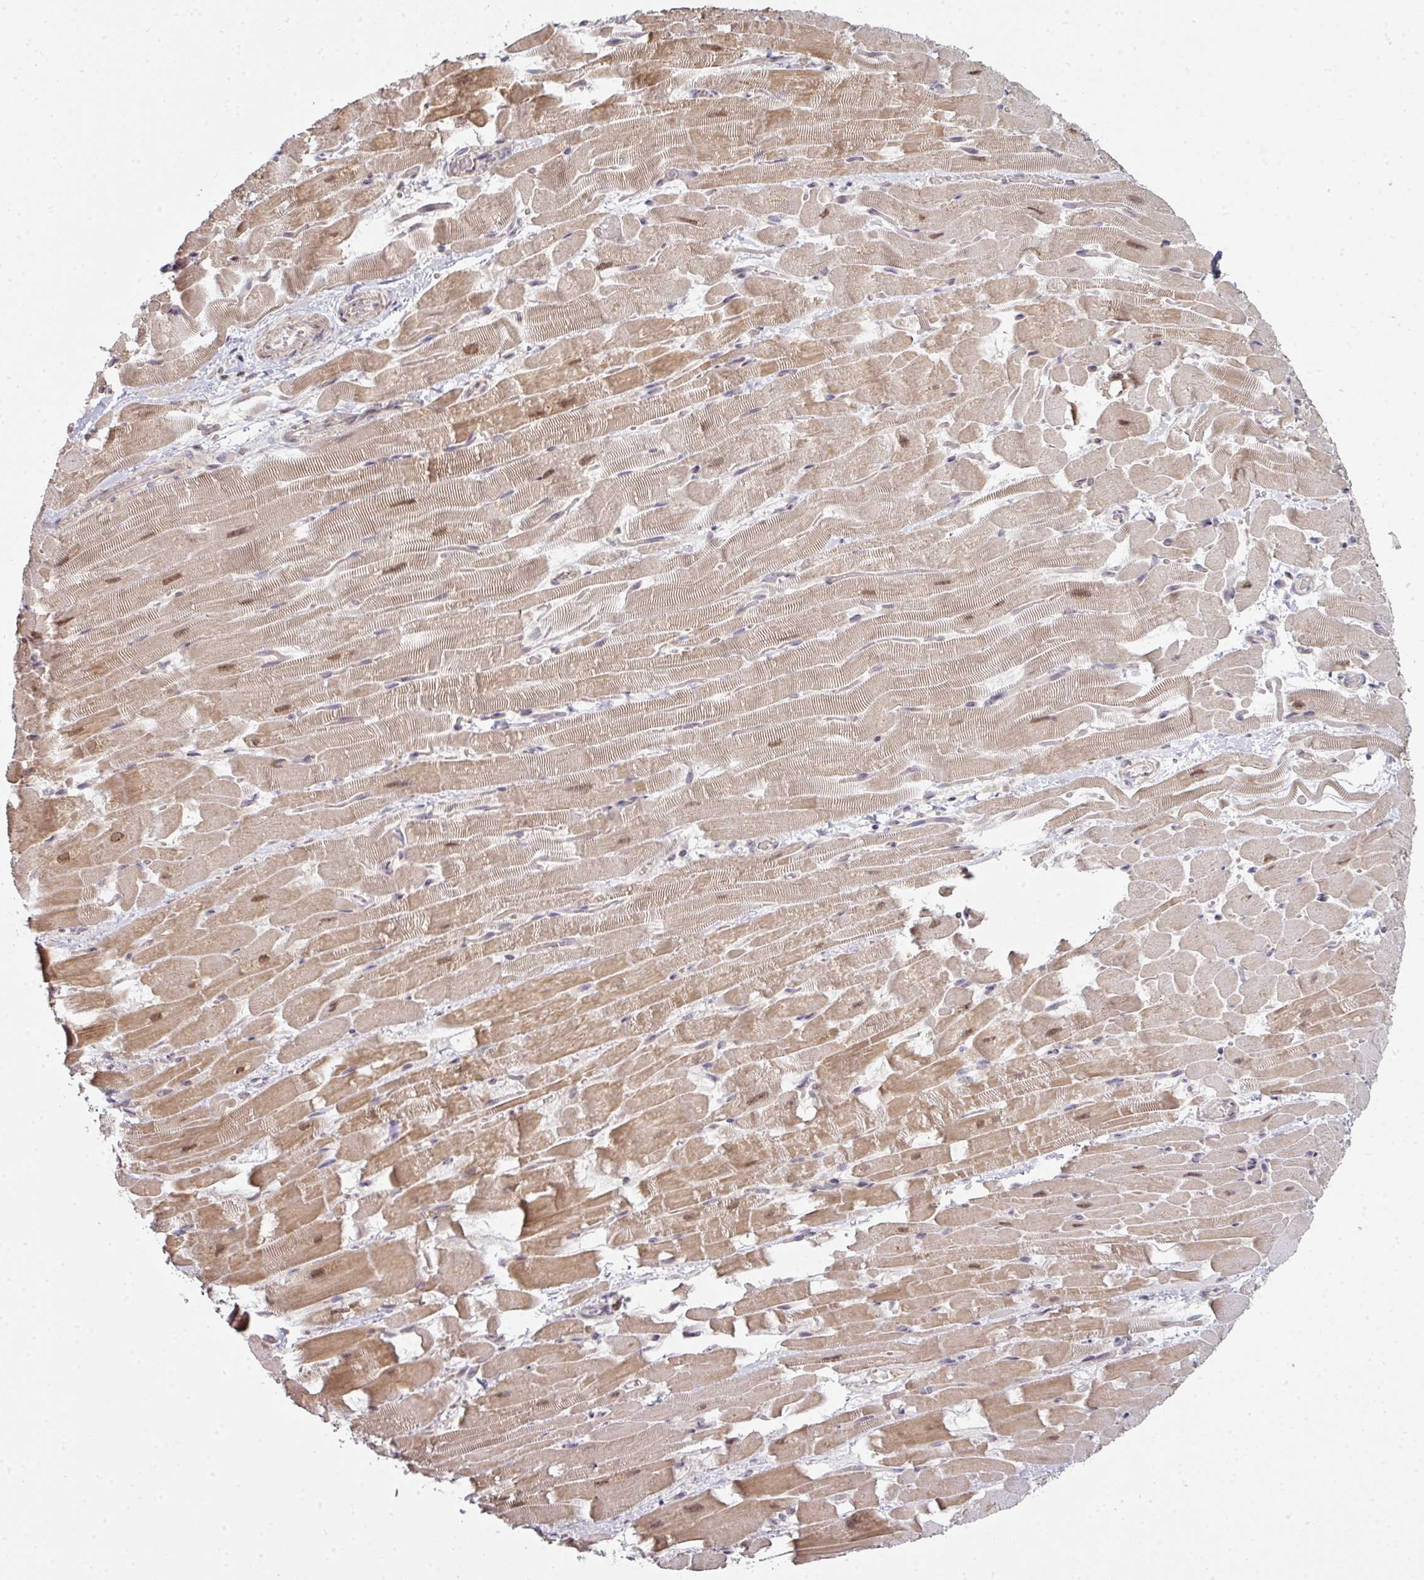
{"staining": {"intensity": "moderate", "quantity": ">75%", "location": "cytoplasmic/membranous,nuclear"}, "tissue": "heart muscle", "cell_type": "Cardiomyocytes", "image_type": "normal", "snomed": [{"axis": "morphology", "description": "Normal tissue, NOS"}, {"axis": "topography", "description": "Heart"}], "caption": "The histopathology image shows immunohistochemical staining of normal heart muscle. There is moderate cytoplasmic/membranous,nuclear staining is seen in about >75% of cardiomyocytes. The protein is shown in brown color, while the nuclei are stained blue.", "gene": "GTF2H3", "patient": {"sex": "male", "age": 37}}